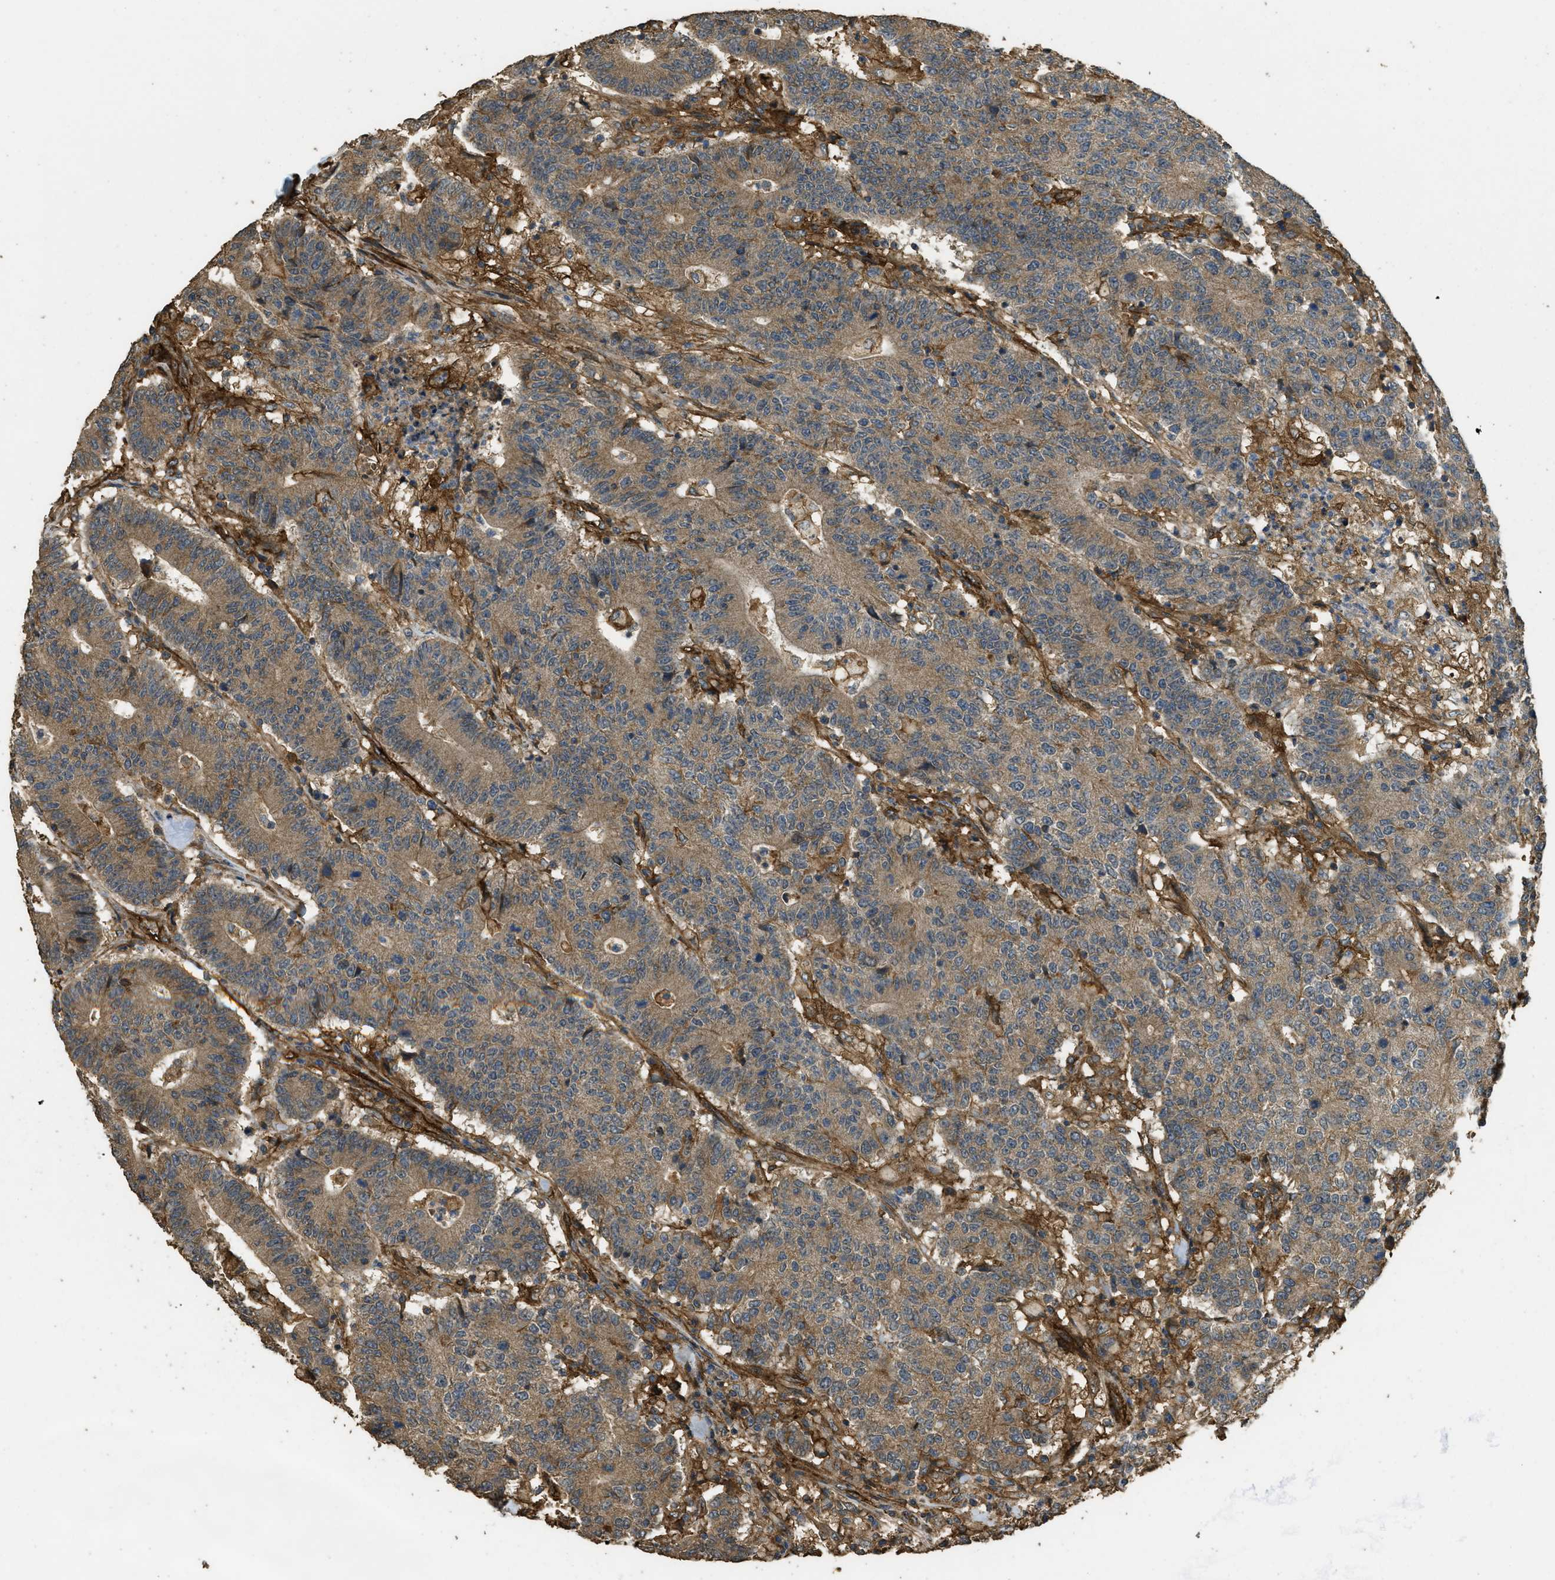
{"staining": {"intensity": "moderate", "quantity": ">75%", "location": "cytoplasmic/membranous"}, "tissue": "colorectal cancer", "cell_type": "Tumor cells", "image_type": "cancer", "snomed": [{"axis": "morphology", "description": "Normal tissue, NOS"}, {"axis": "morphology", "description": "Adenocarcinoma, NOS"}, {"axis": "topography", "description": "Colon"}], "caption": "Human colorectal cancer (adenocarcinoma) stained with a protein marker exhibits moderate staining in tumor cells.", "gene": "CD276", "patient": {"sex": "female", "age": 75}}